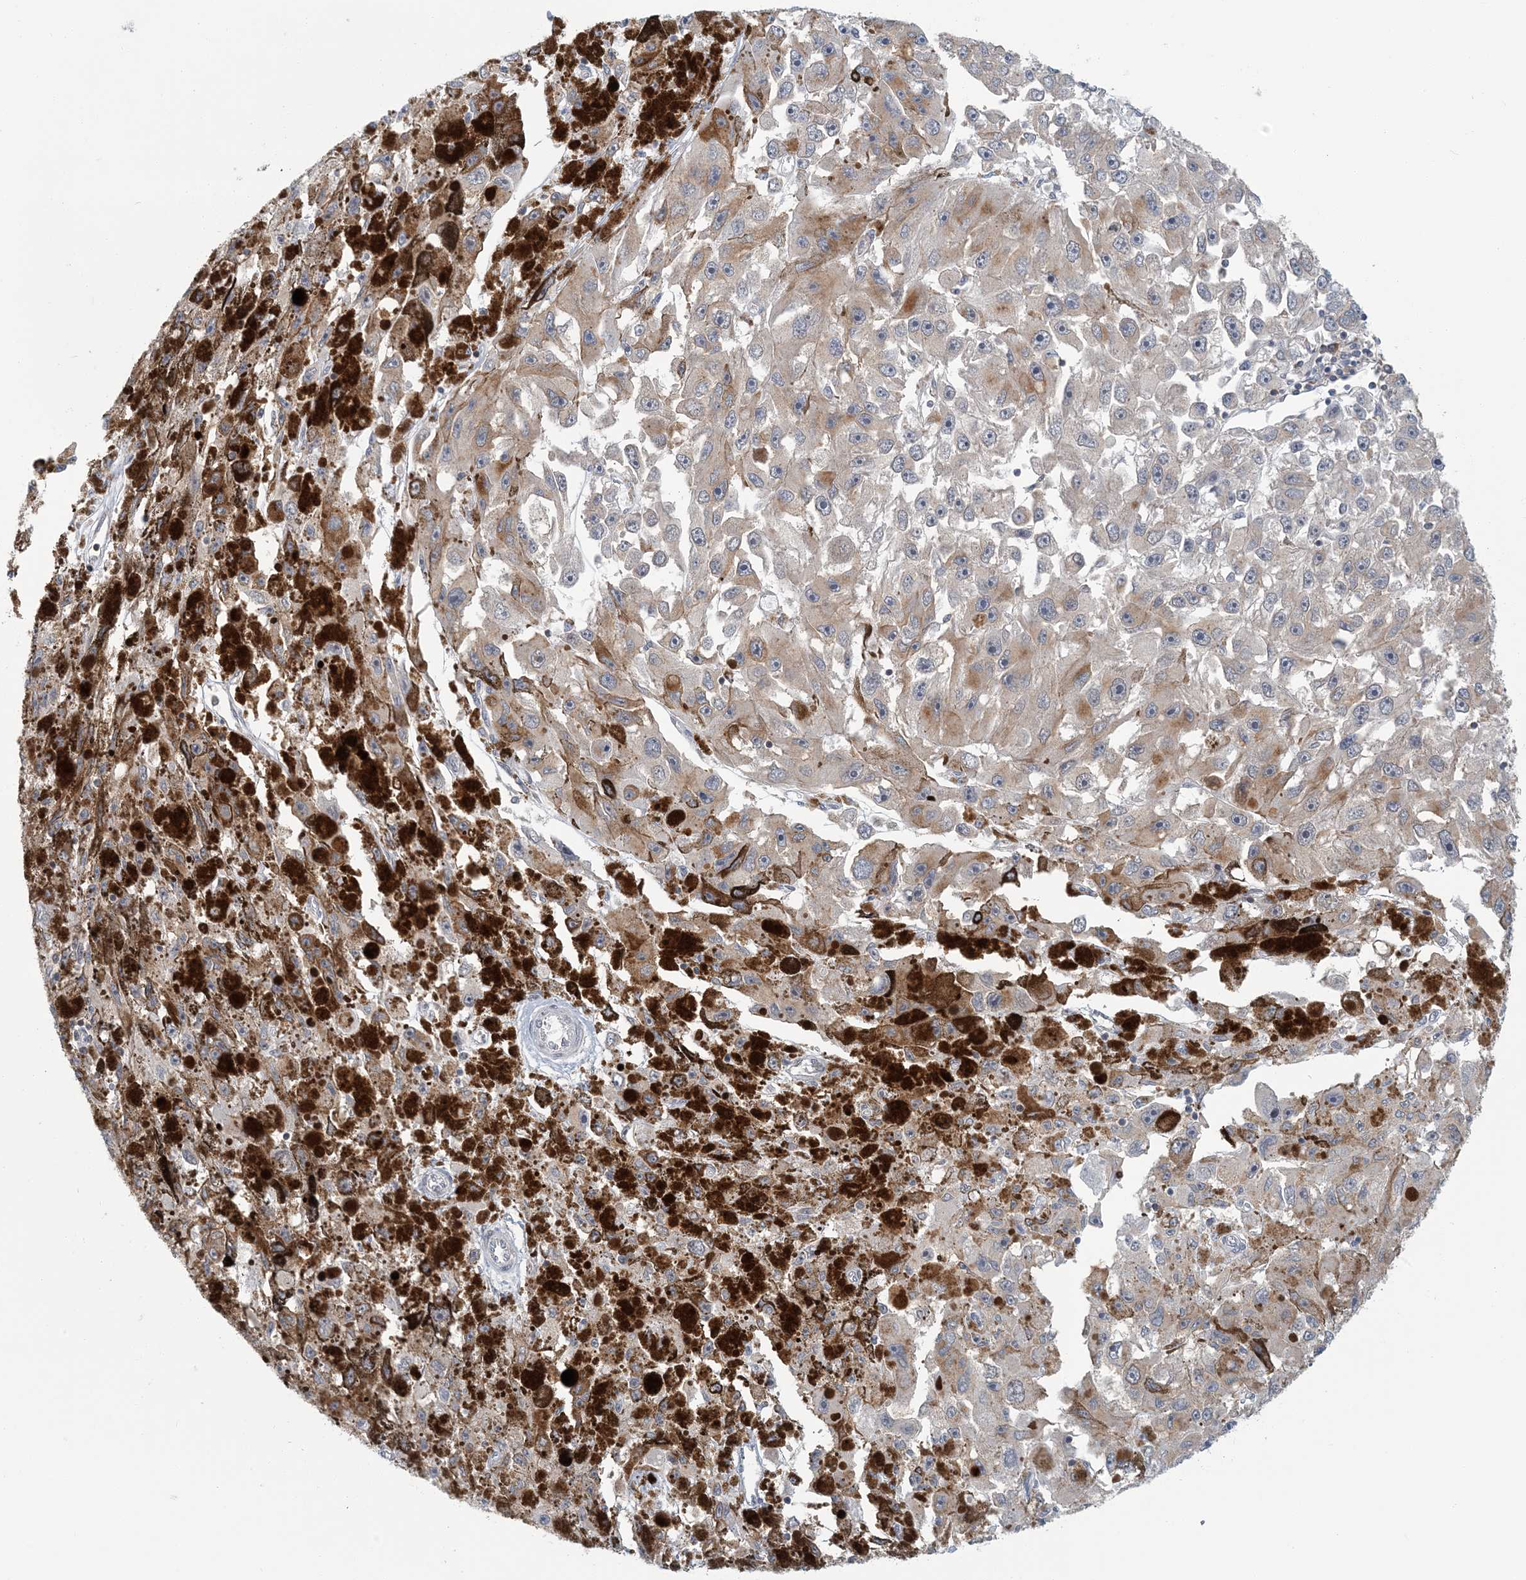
{"staining": {"intensity": "moderate", "quantity": ">75%", "location": "cytoplasmic/membranous"}, "tissue": "melanoma", "cell_type": "Tumor cells", "image_type": "cancer", "snomed": [{"axis": "morphology", "description": "Malignant melanoma, NOS"}, {"axis": "topography", "description": "Skin"}], "caption": "Immunohistochemistry staining of melanoma, which exhibits medium levels of moderate cytoplasmic/membranous positivity in approximately >75% of tumor cells indicating moderate cytoplasmic/membranous protein expression. The staining was performed using DAB (3,3'-diaminobenzidine) (brown) for protein detection and nuclei were counterstained in hematoxylin (blue).", "gene": "ATP13A2", "patient": {"sex": "female", "age": 104}}